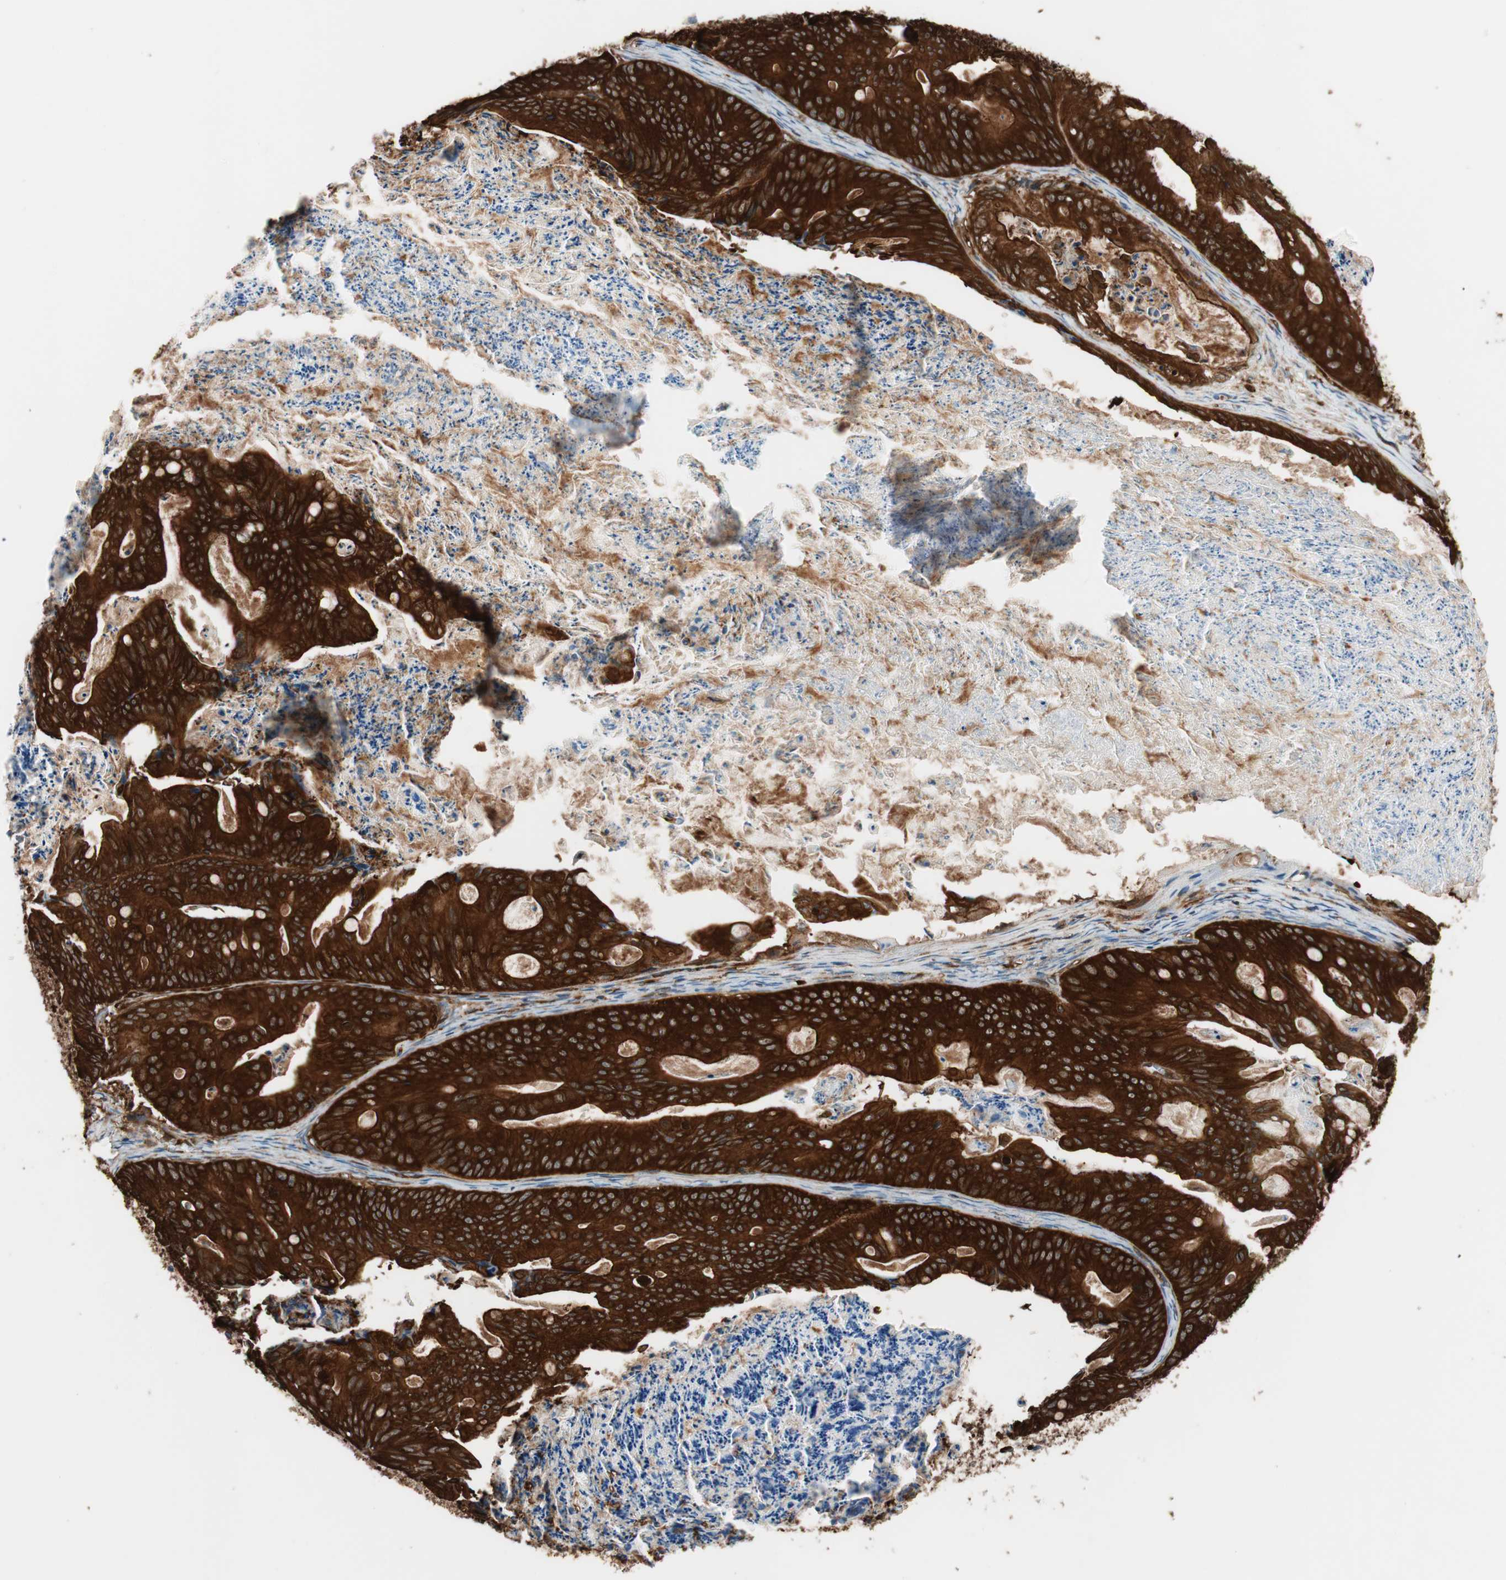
{"staining": {"intensity": "strong", "quantity": ">75%", "location": "cytoplasmic/membranous"}, "tissue": "ovarian cancer", "cell_type": "Tumor cells", "image_type": "cancer", "snomed": [{"axis": "morphology", "description": "Cystadenocarcinoma, mucinous, NOS"}, {"axis": "topography", "description": "Ovary"}], "caption": "Human ovarian cancer stained for a protein (brown) demonstrates strong cytoplasmic/membranous positive positivity in about >75% of tumor cells.", "gene": "VASP", "patient": {"sex": "female", "age": 37}}